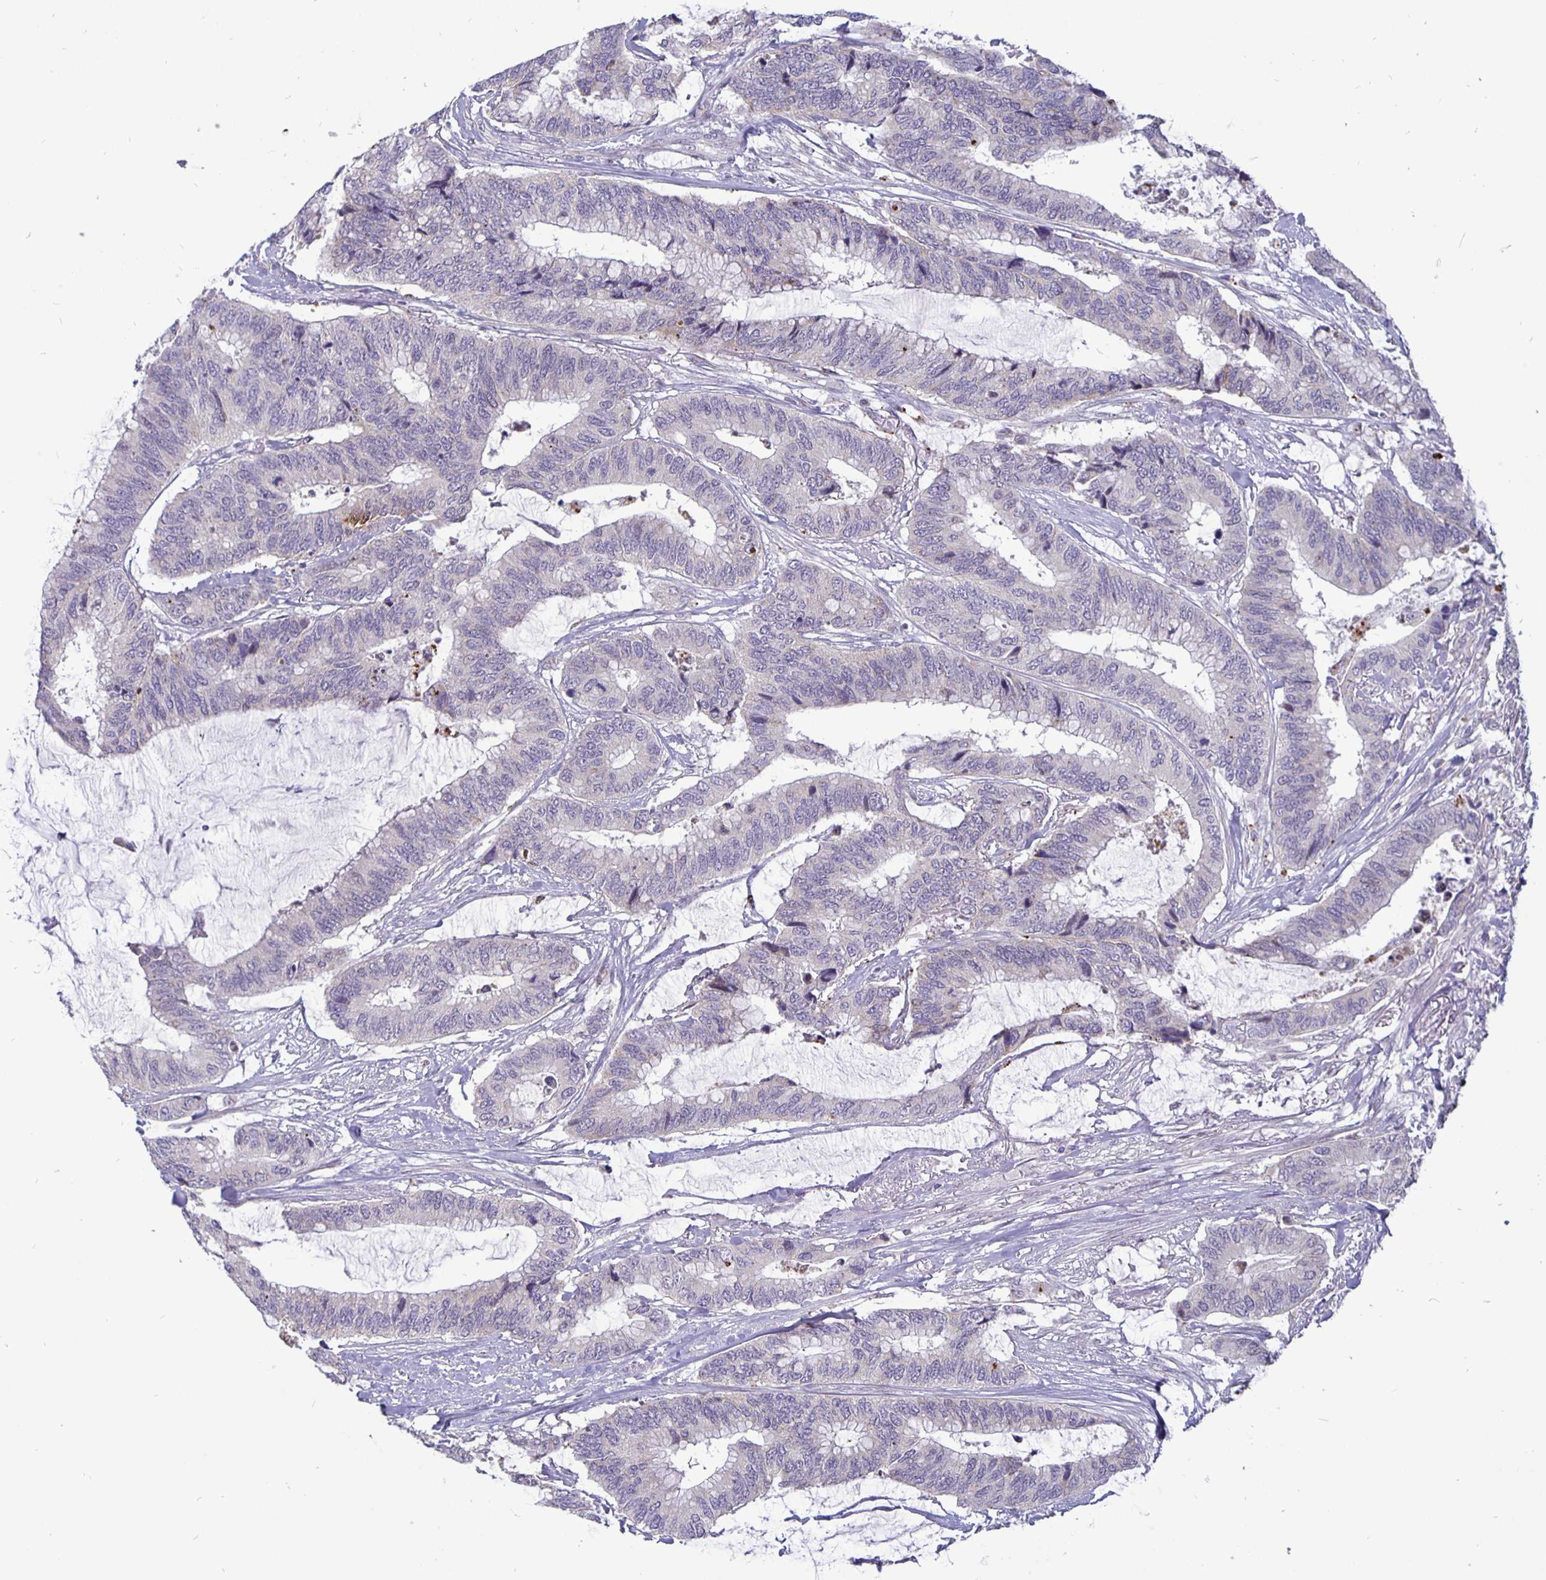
{"staining": {"intensity": "negative", "quantity": "none", "location": "none"}, "tissue": "colorectal cancer", "cell_type": "Tumor cells", "image_type": "cancer", "snomed": [{"axis": "morphology", "description": "Adenocarcinoma, NOS"}, {"axis": "topography", "description": "Rectum"}], "caption": "The image shows no significant positivity in tumor cells of colorectal cancer (adenocarcinoma). (Immunohistochemistry, brightfield microscopy, high magnification).", "gene": "ERBB2", "patient": {"sex": "female", "age": 59}}